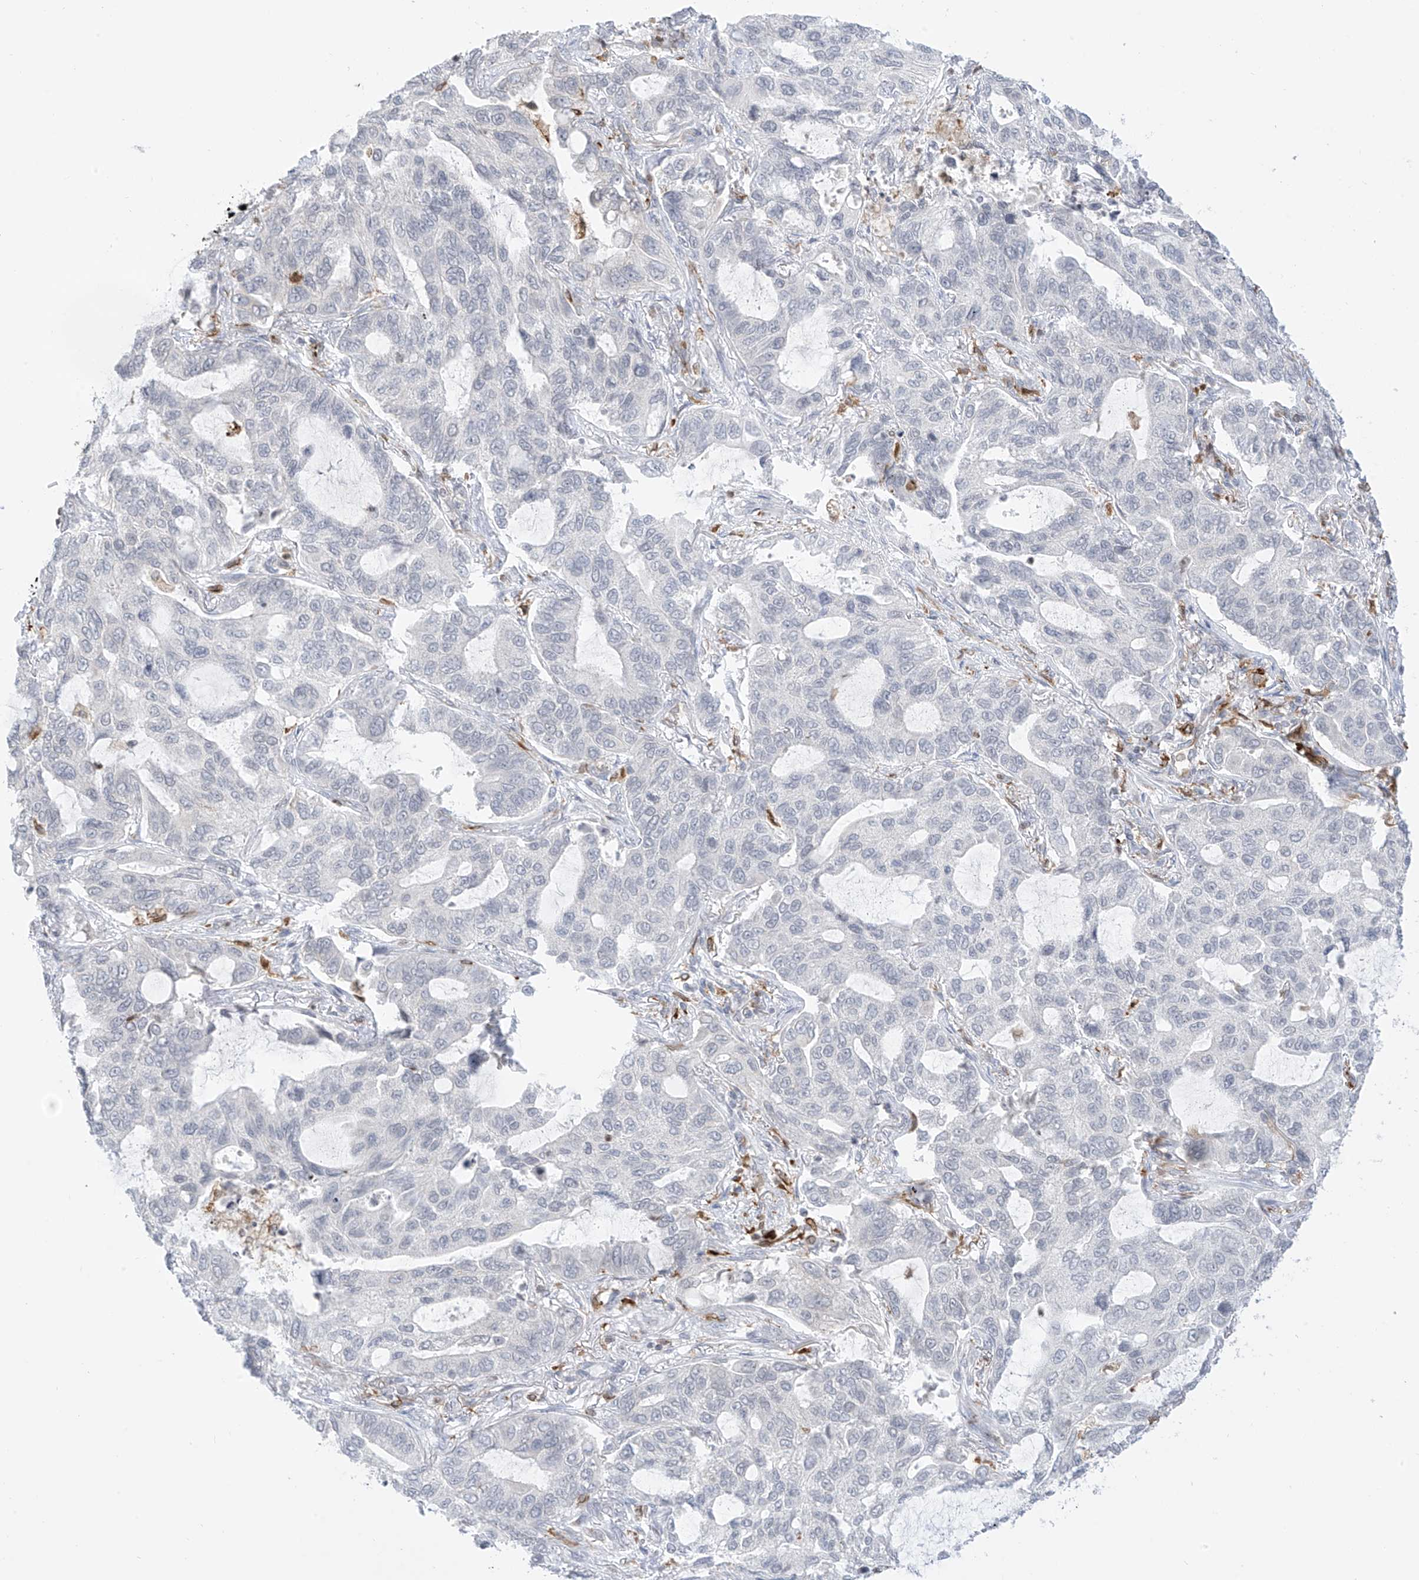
{"staining": {"intensity": "negative", "quantity": "none", "location": "none"}, "tissue": "lung cancer", "cell_type": "Tumor cells", "image_type": "cancer", "snomed": [{"axis": "morphology", "description": "Adenocarcinoma, NOS"}, {"axis": "topography", "description": "Lung"}], "caption": "A histopathology image of lung cancer (adenocarcinoma) stained for a protein shows no brown staining in tumor cells.", "gene": "TBXAS1", "patient": {"sex": "male", "age": 64}}